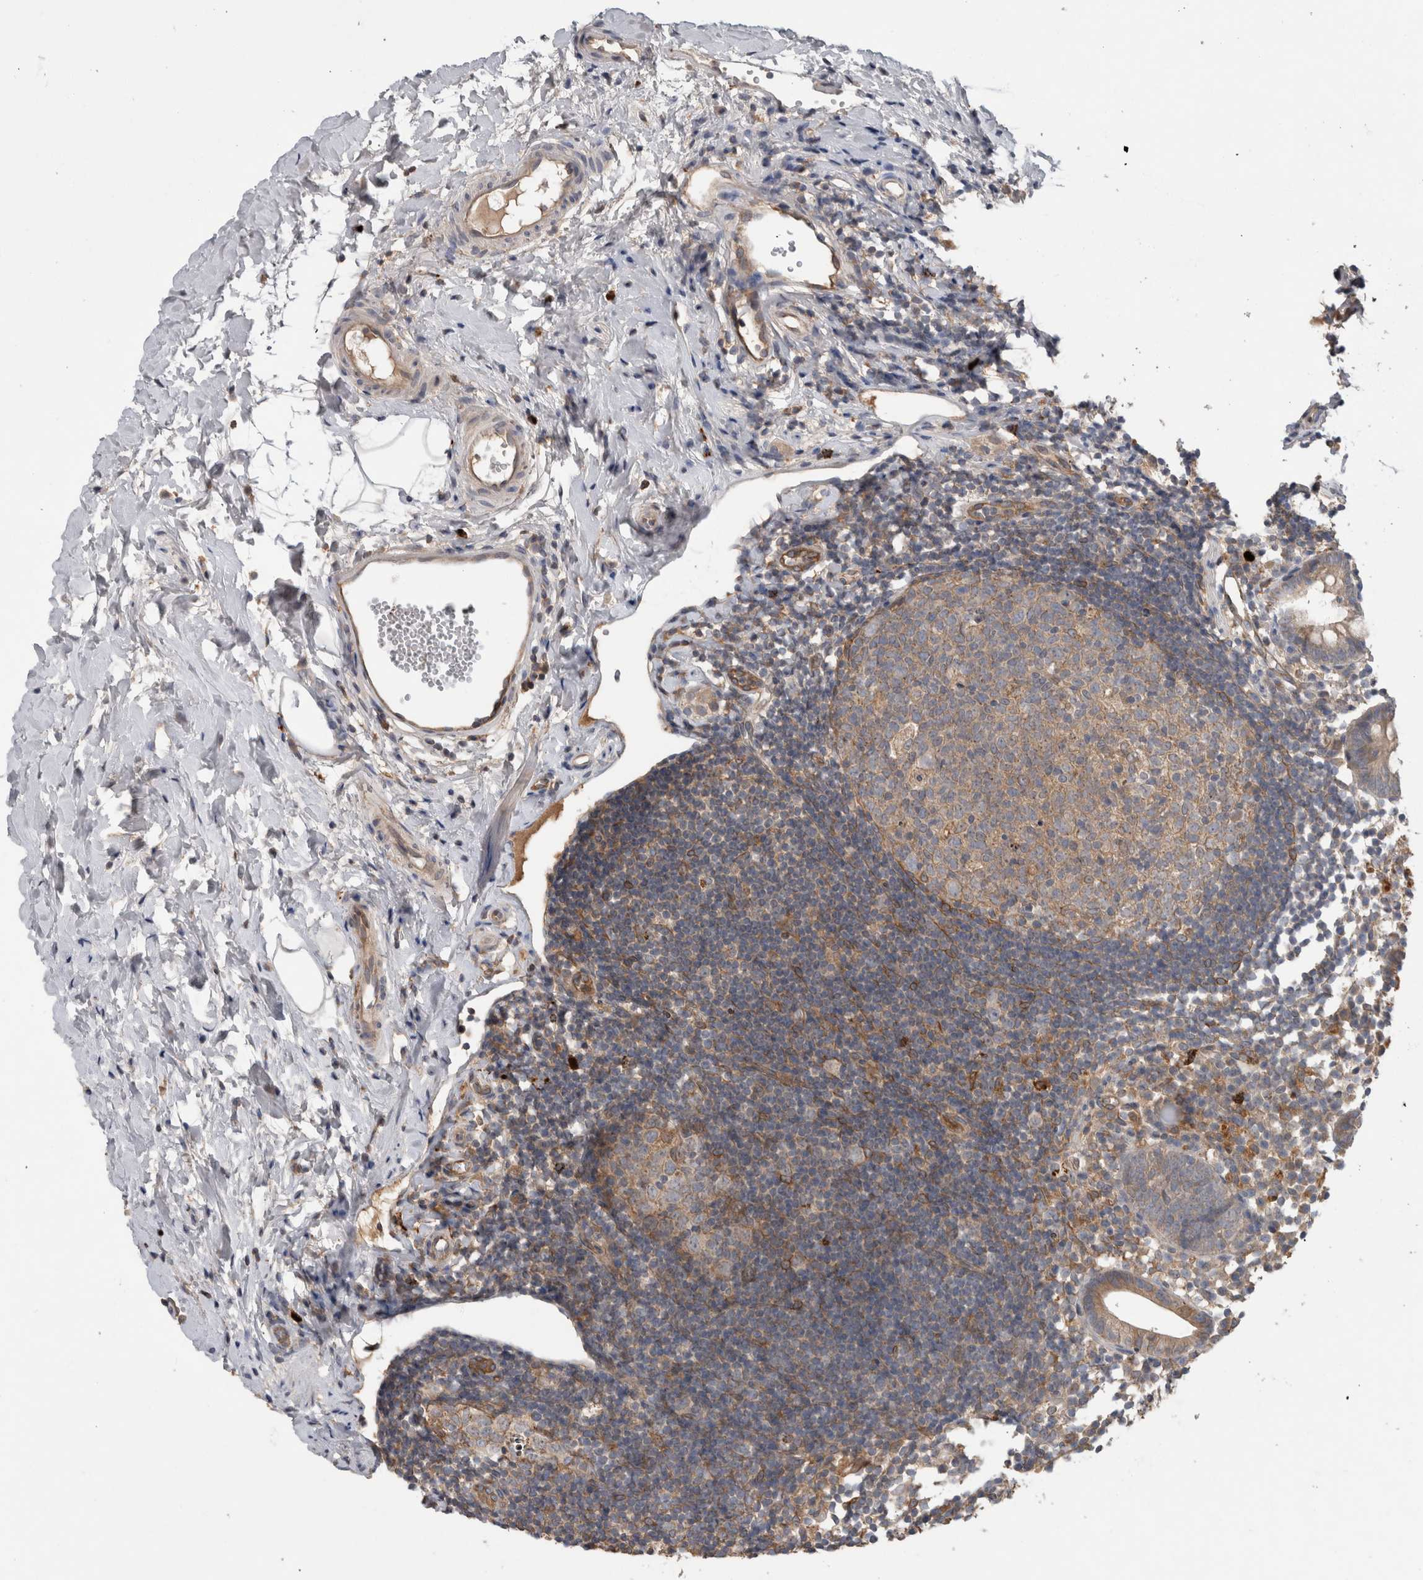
{"staining": {"intensity": "moderate", "quantity": "<25%", "location": "cytoplasmic/membranous"}, "tissue": "appendix", "cell_type": "Glandular cells", "image_type": "normal", "snomed": [{"axis": "morphology", "description": "Normal tissue, NOS"}, {"axis": "topography", "description": "Appendix"}], "caption": "Human appendix stained with a protein marker exhibits moderate staining in glandular cells.", "gene": "TARBP1", "patient": {"sex": "female", "age": 20}}